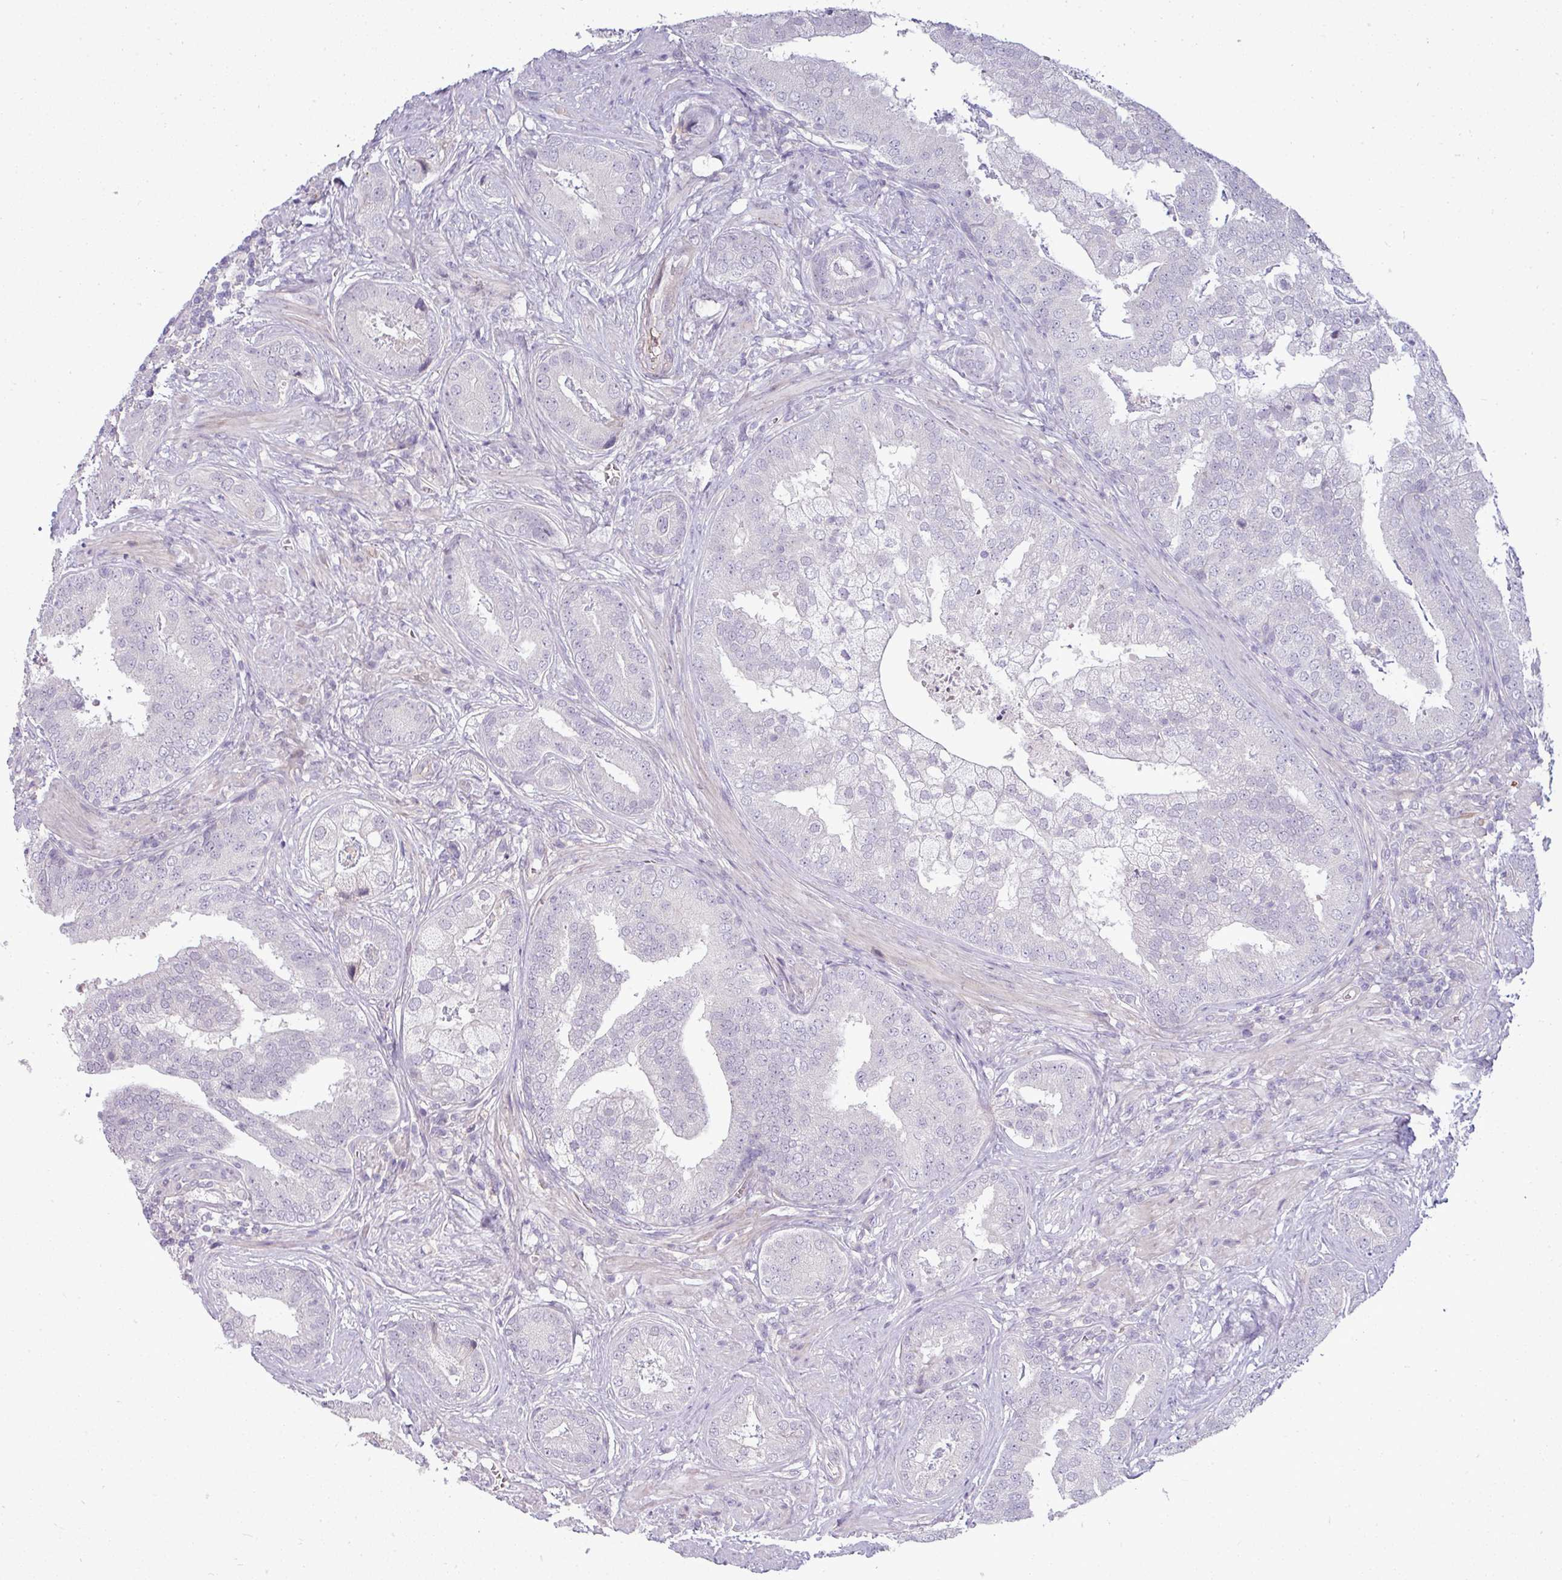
{"staining": {"intensity": "negative", "quantity": "none", "location": "none"}, "tissue": "prostate cancer", "cell_type": "Tumor cells", "image_type": "cancer", "snomed": [{"axis": "morphology", "description": "Adenocarcinoma, High grade"}, {"axis": "topography", "description": "Prostate"}], "caption": "Prostate cancer (high-grade adenocarcinoma) was stained to show a protein in brown. There is no significant positivity in tumor cells. Nuclei are stained in blue.", "gene": "APOM", "patient": {"sex": "male", "age": 55}}